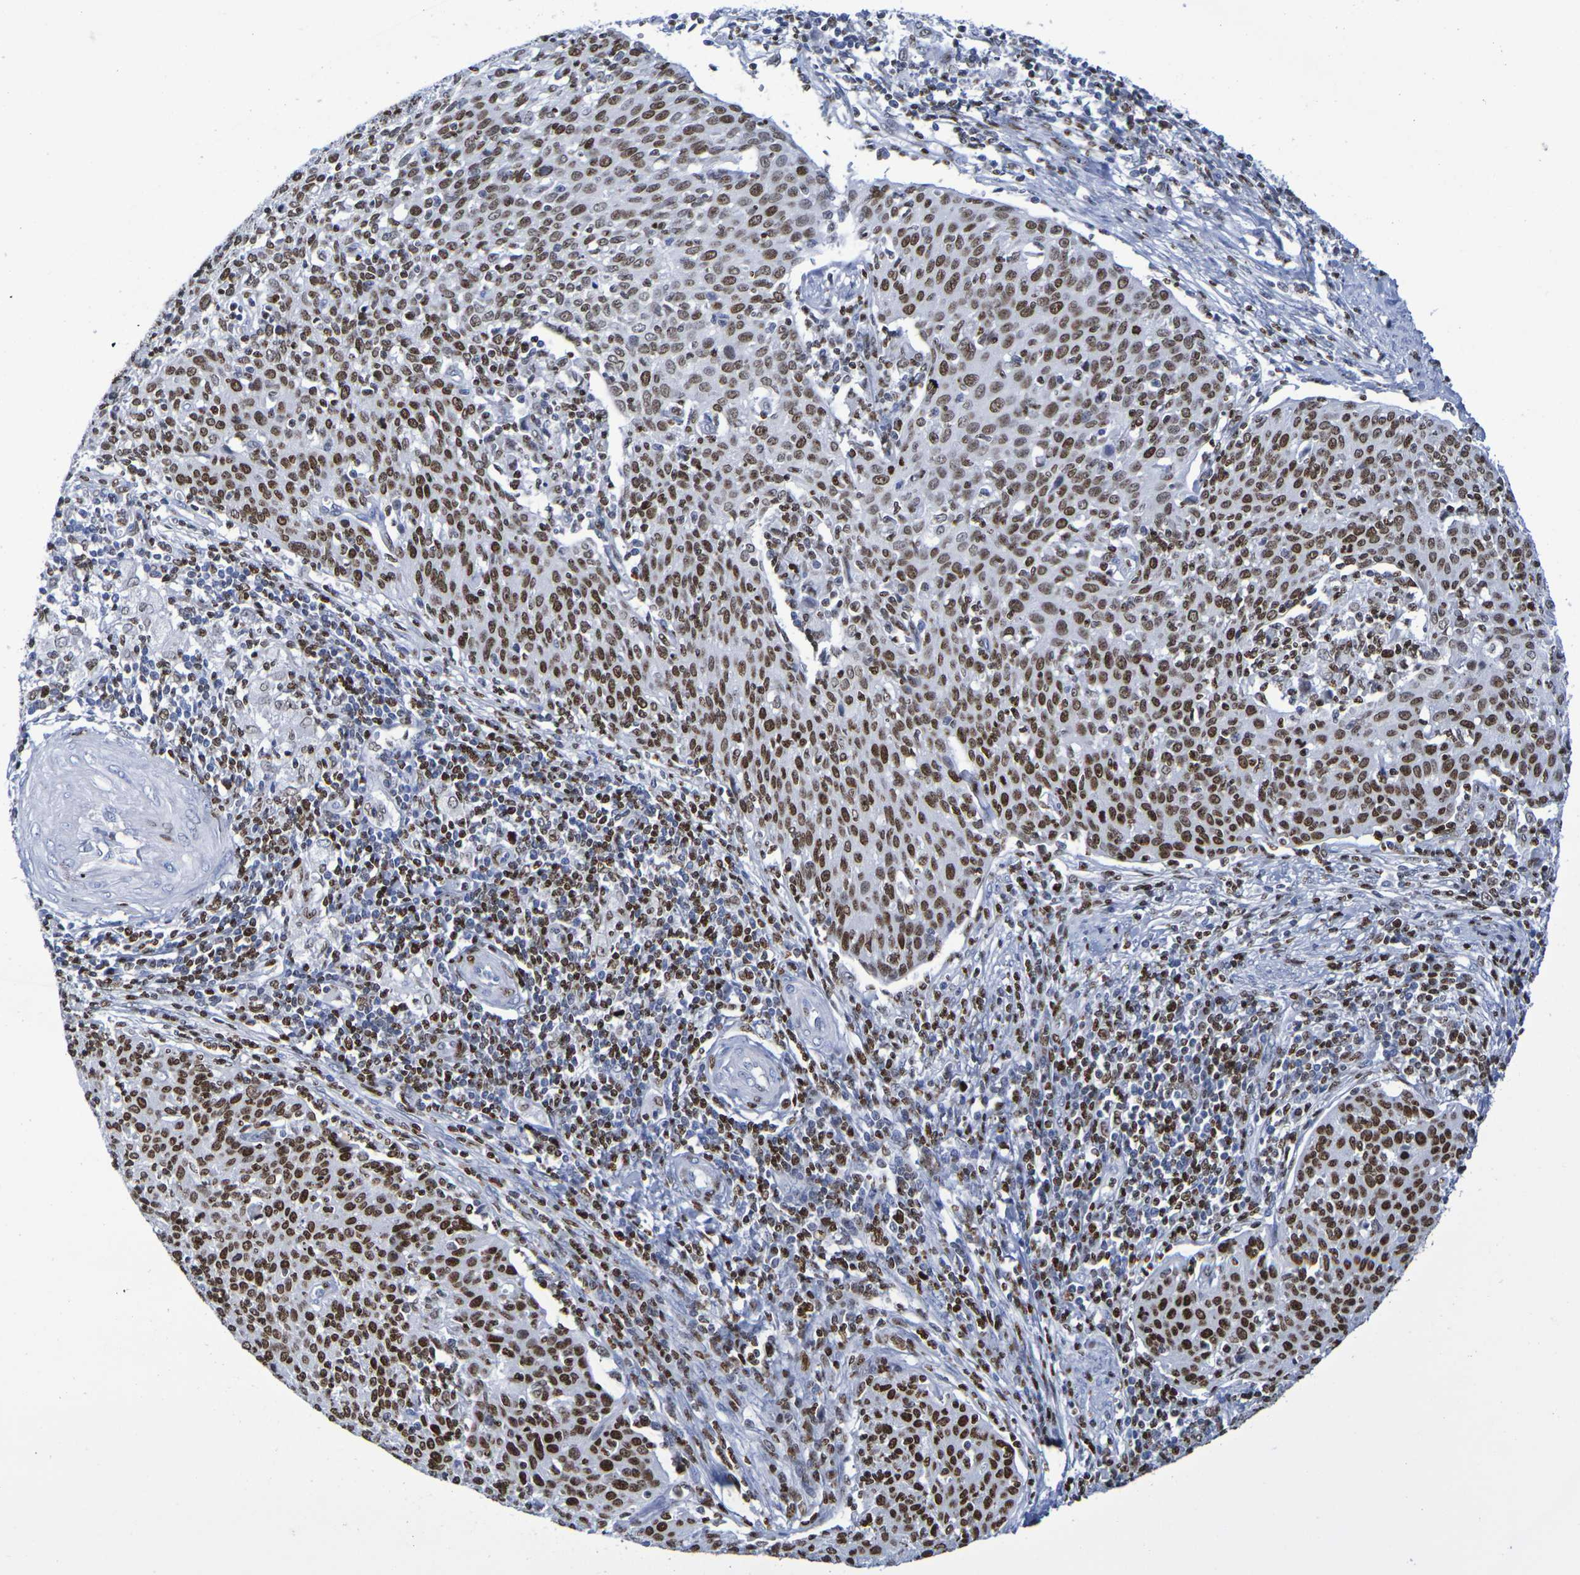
{"staining": {"intensity": "moderate", "quantity": ">75%", "location": "nuclear"}, "tissue": "cervical cancer", "cell_type": "Tumor cells", "image_type": "cancer", "snomed": [{"axis": "morphology", "description": "Squamous cell carcinoma, NOS"}, {"axis": "topography", "description": "Cervix"}], "caption": "An immunohistochemistry (IHC) histopathology image of tumor tissue is shown. Protein staining in brown shows moderate nuclear positivity in cervical cancer (squamous cell carcinoma) within tumor cells. (IHC, brightfield microscopy, high magnification).", "gene": "H1-5", "patient": {"sex": "female", "age": 38}}